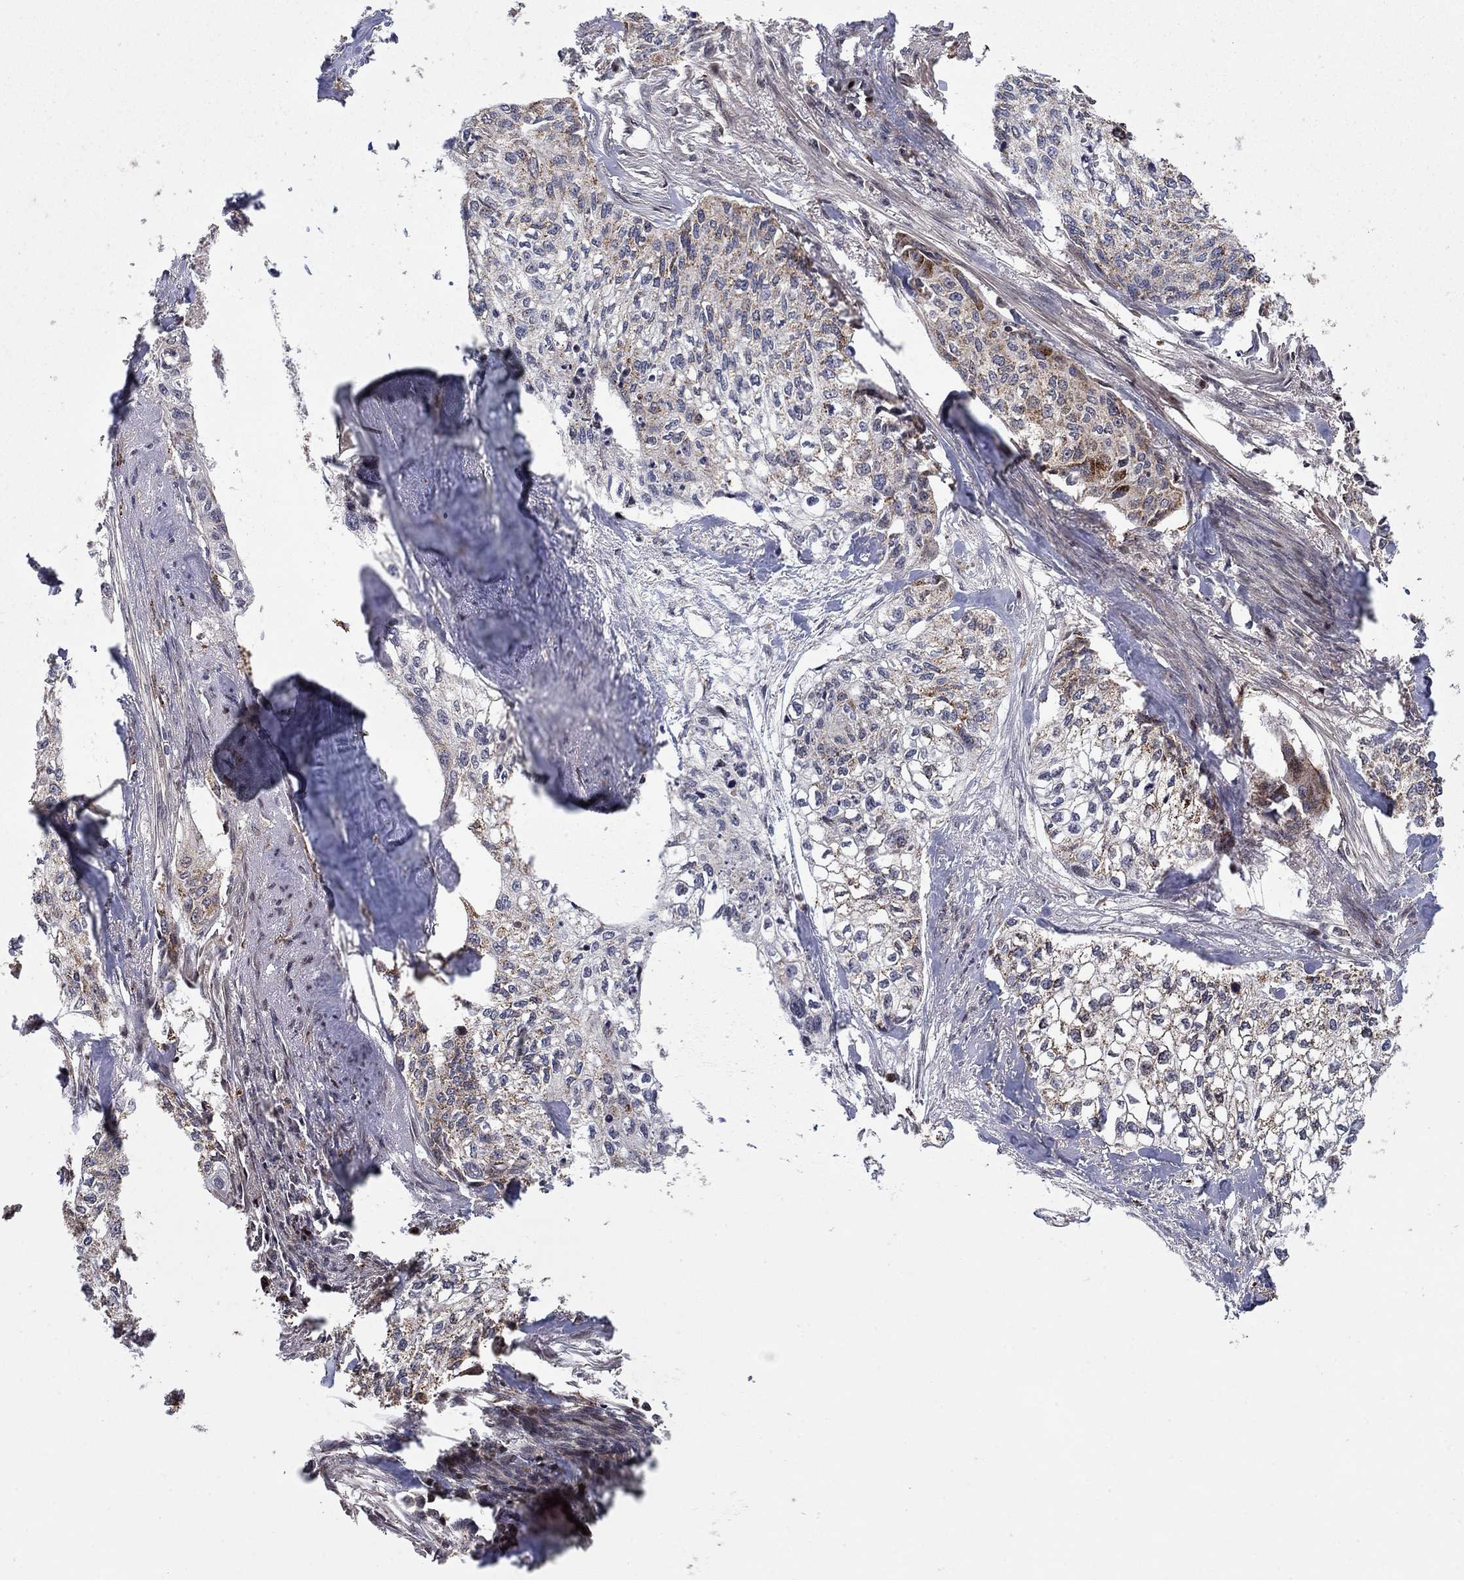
{"staining": {"intensity": "moderate", "quantity": "<25%", "location": "cytoplasmic/membranous"}, "tissue": "cervical cancer", "cell_type": "Tumor cells", "image_type": "cancer", "snomed": [{"axis": "morphology", "description": "Squamous cell carcinoma, NOS"}, {"axis": "topography", "description": "Cervix"}], "caption": "Moderate cytoplasmic/membranous protein staining is seen in approximately <25% of tumor cells in cervical cancer (squamous cell carcinoma).", "gene": "LPCAT4", "patient": {"sex": "female", "age": 58}}